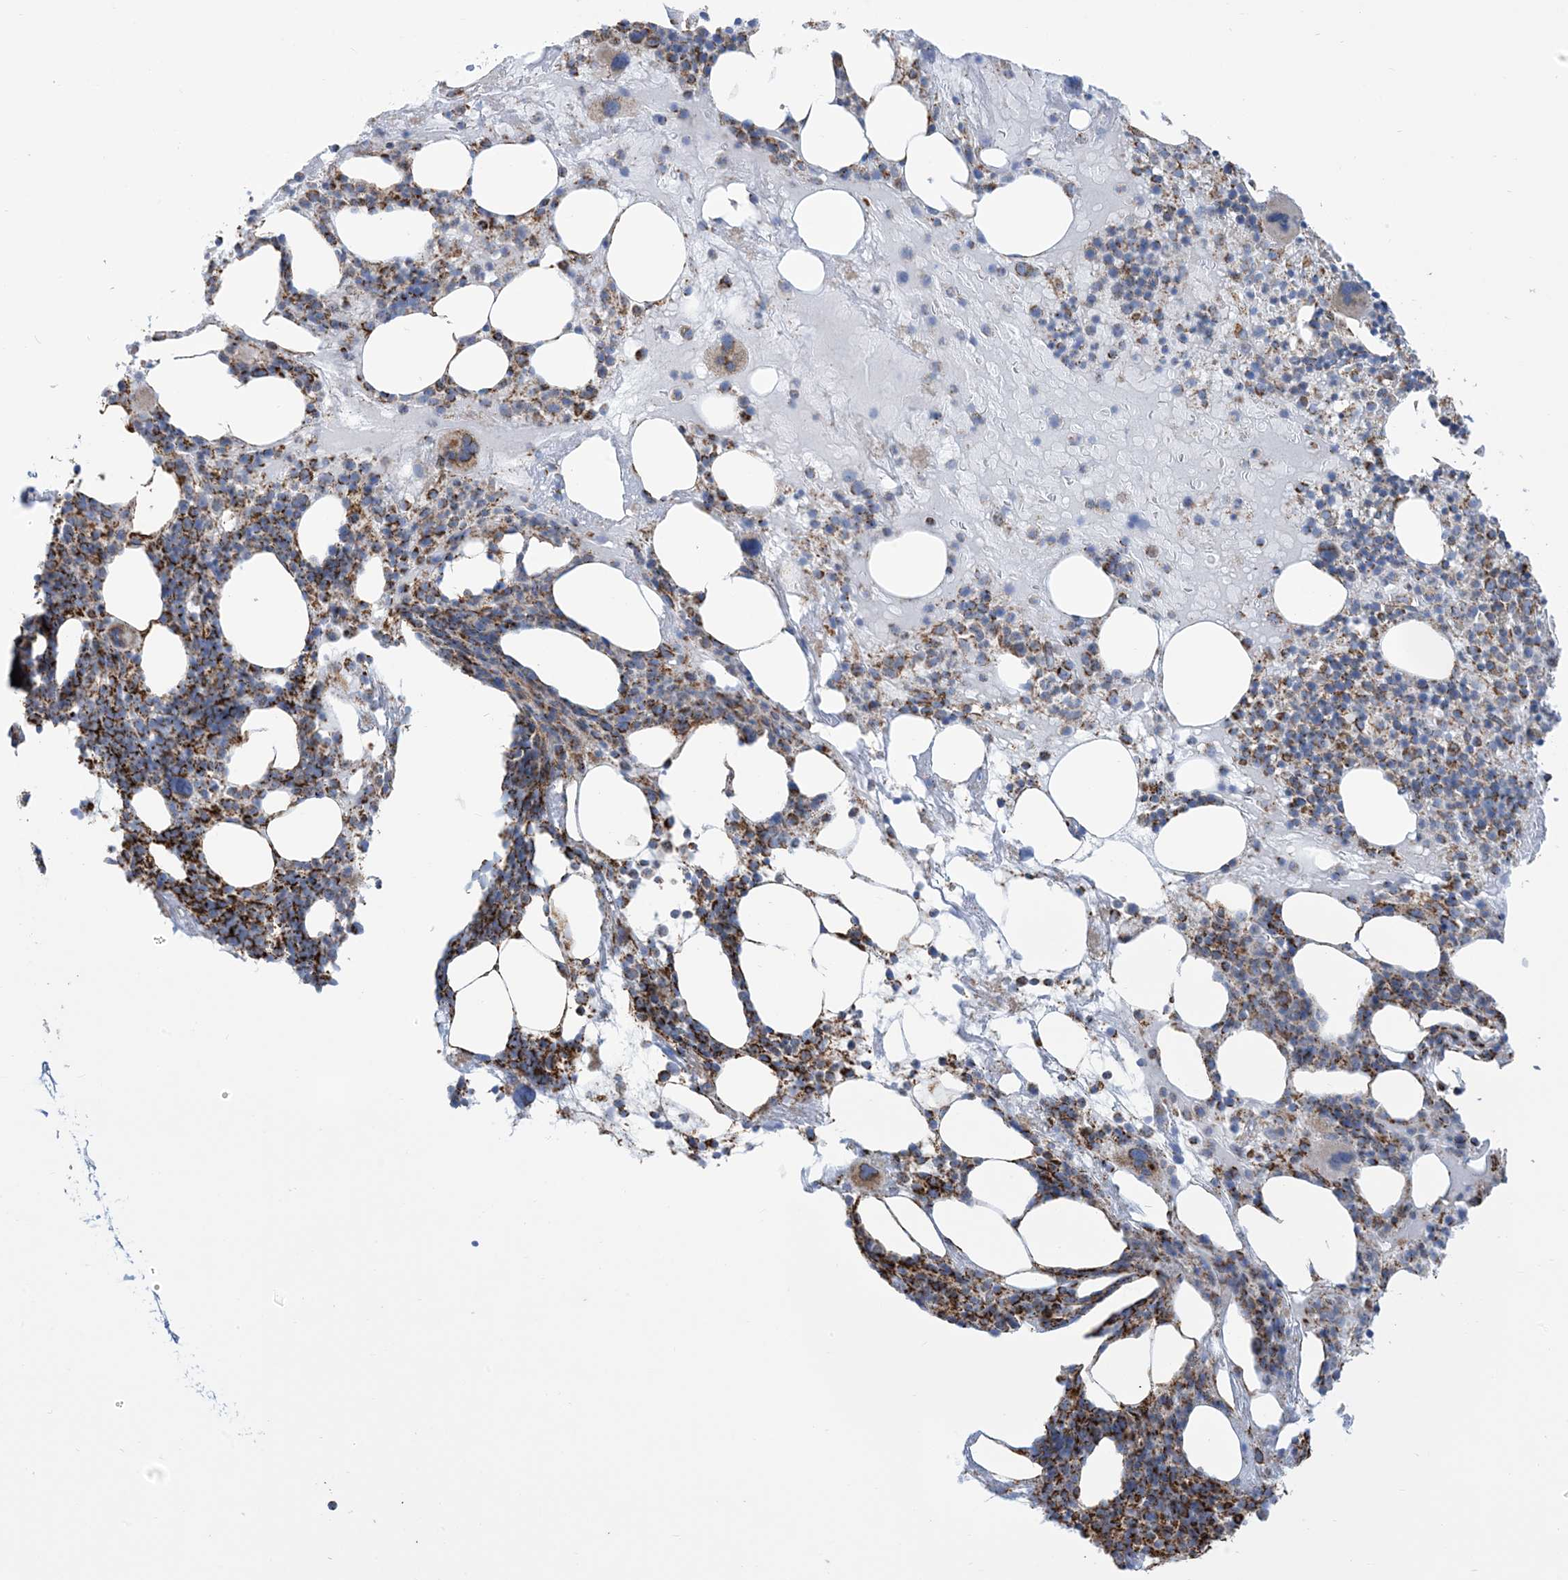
{"staining": {"intensity": "strong", "quantity": ">75%", "location": "cytoplasmic/membranous"}, "tissue": "bone marrow", "cell_type": "Hematopoietic cells", "image_type": "normal", "snomed": [{"axis": "morphology", "description": "Normal tissue, NOS"}, {"axis": "morphology", "description": "Inflammation, NOS"}, {"axis": "topography", "description": "Bone marrow"}], "caption": "Protein staining of benign bone marrow reveals strong cytoplasmic/membranous expression in about >75% of hematopoietic cells. (IHC, brightfield microscopy, high magnification).", "gene": "SAMM50", "patient": {"sex": "female", "age": 77}}